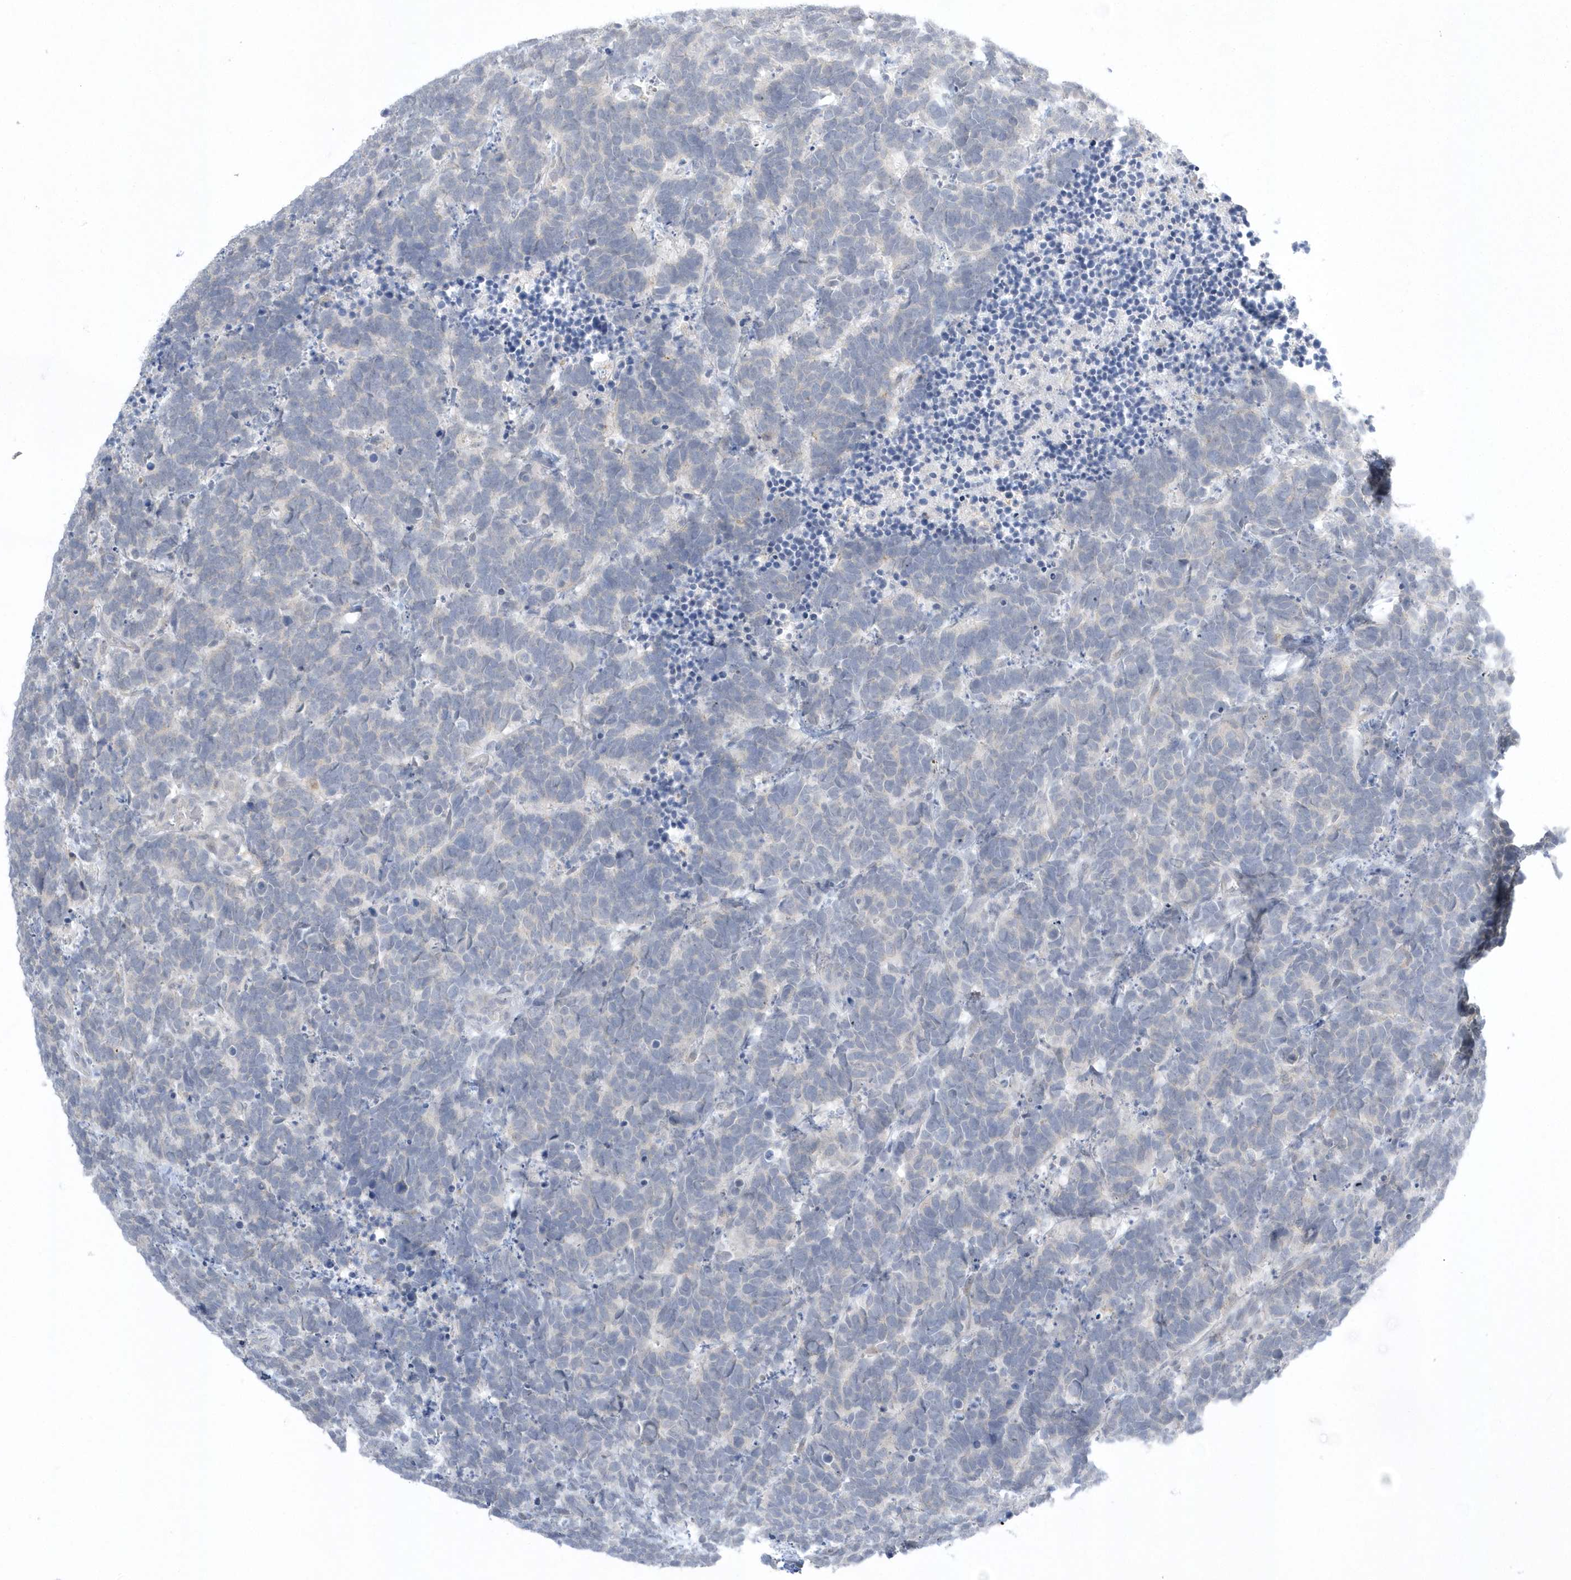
{"staining": {"intensity": "negative", "quantity": "none", "location": "none"}, "tissue": "carcinoid", "cell_type": "Tumor cells", "image_type": "cancer", "snomed": [{"axis": "morphology", "description": "Carcinoma, NOS"}, {"axis": "morphology", "description": "Carcinoid, malignant, NOS"}, {"axis": "topography", "description": "Urinary bladder"}], "caption": "IHC of human carcinoid demonstrates no positivity in tumor cells.", "gene": "ZC3H12D", "patient": {"sex": "male", "age": 57}}